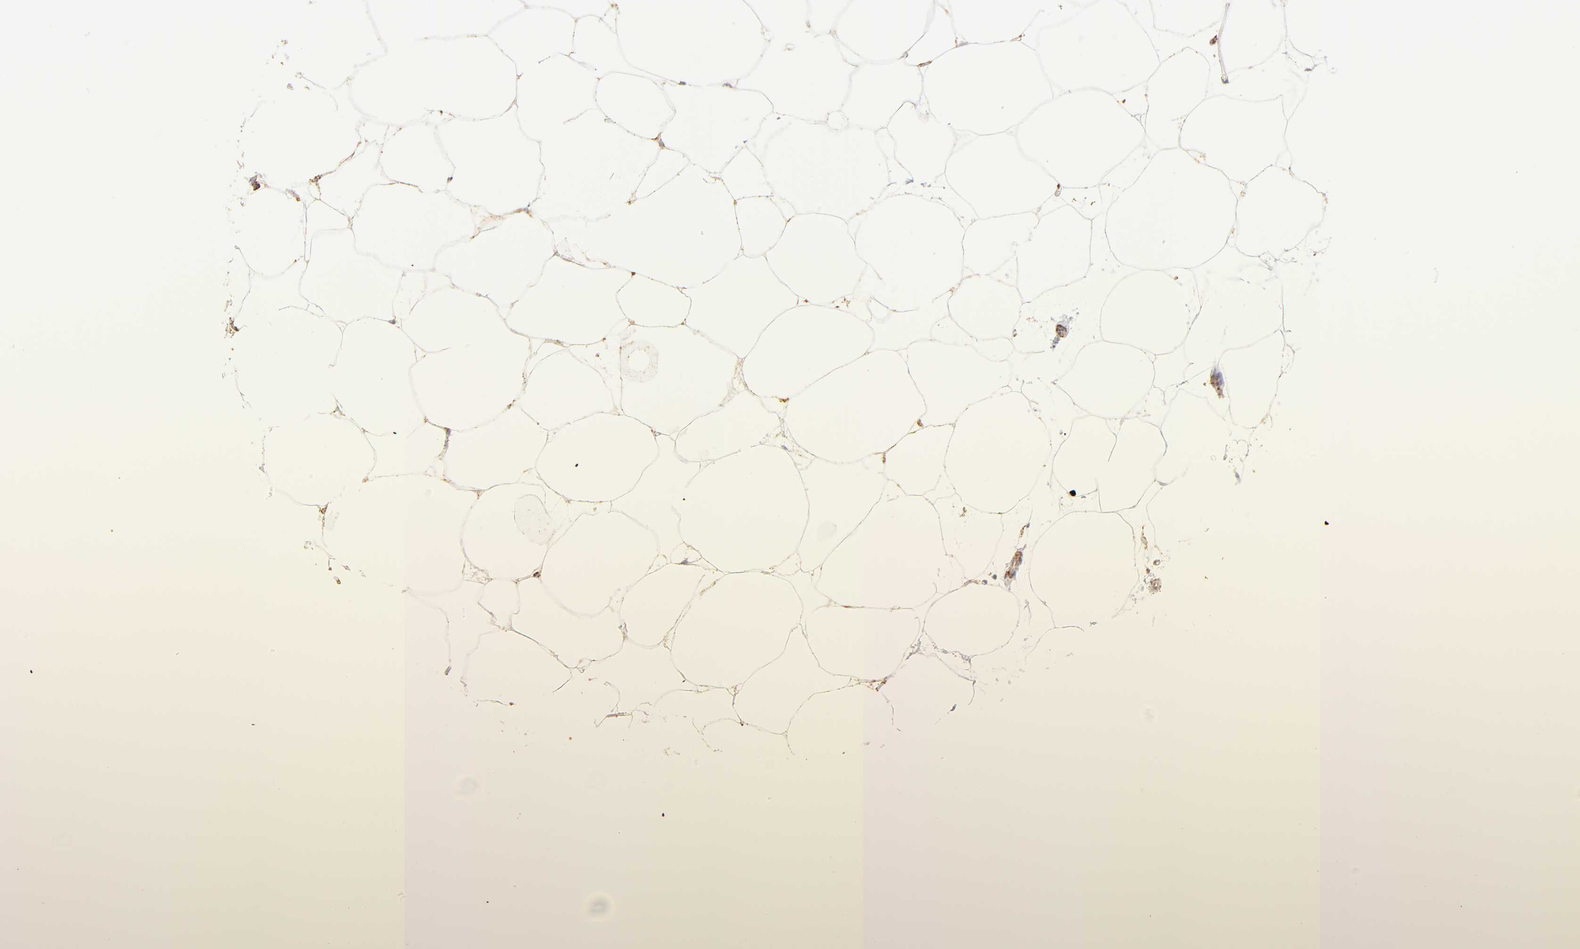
{"staining": {"intensity": "moderate", "quantity": "25%-75%", "location": "cytoplasmic/membranous"}, "tissue": "adipose tissue", "cell_type": "Adipocytes", "image_type": "normal", "snomed": [{"axis": "morphology", "description": "Normal tissue, NOS"}, {"axis": "morphology", "description": "Duct carcinoma"}, {"axis": "topography", "description": "Breast"}, {"axis": "topography", "description": "Adipose tissue"}], "caption": "Adipocytes reveal moderate cytoplasmic/membranous staining in approximately 25%-75% of cells in unremarkable adipose tissue. The protein of interest is stained brown, and the nuclei are stained in blue (DAB IHC with brightfield microscopy, high magnification).", "gene": "ECH1", "patient": {"sex": "female", "age": 37}}